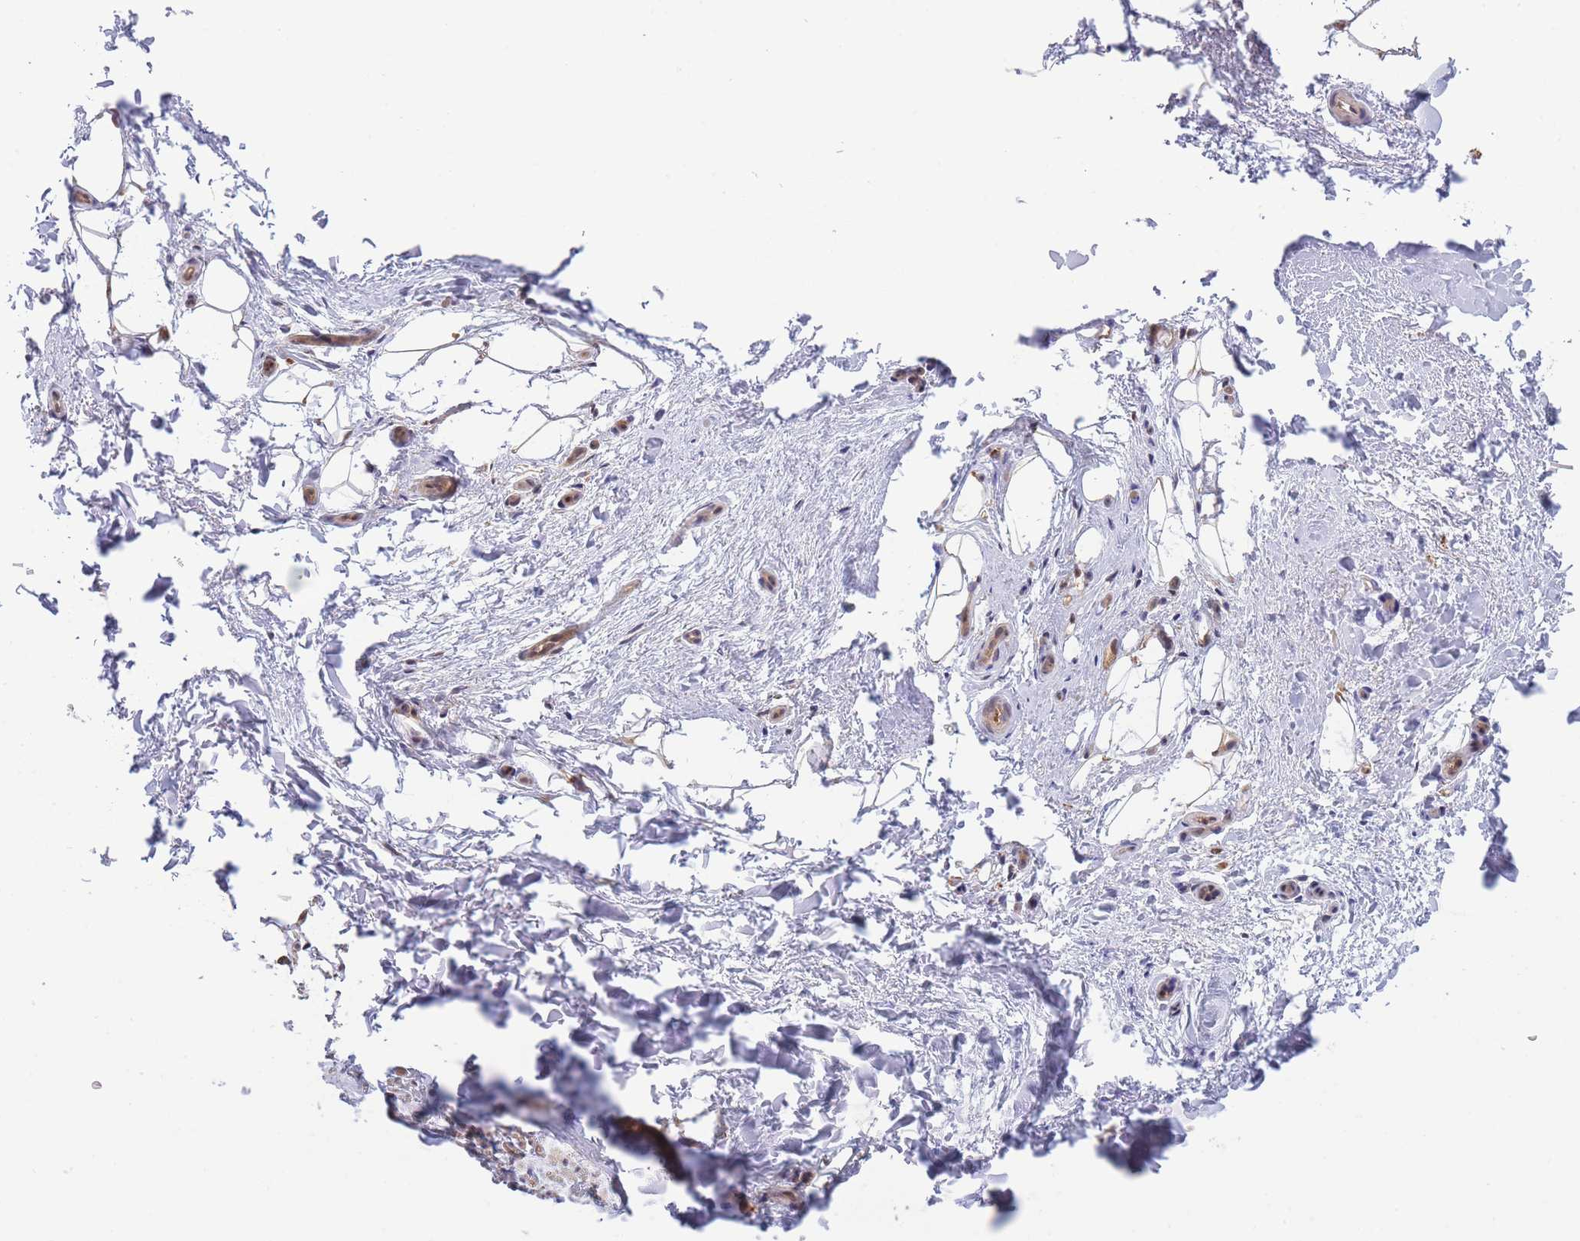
{"staining": {"intensity": "negative", "quantity": "none", "location": "none"}, "tissue": "adipose tissue", "cell_type": "Adipocytes", "image_type": "normal", "snomed": [{"axis": "morphology", "description": "Normal tissue, NOS"}, {"axis": "topography", "description": "Peripheral nerve tissue"}], "caption": "This photomicrograph is of benign adipose tissue stained with immunohistochemistry (IHC) to label a protein in brown with the nuclei are counter-stained blue. There is no expression in adipocytes.", "gene": "NSFL1C", "patient": {"sex": "female", "age": 61}}